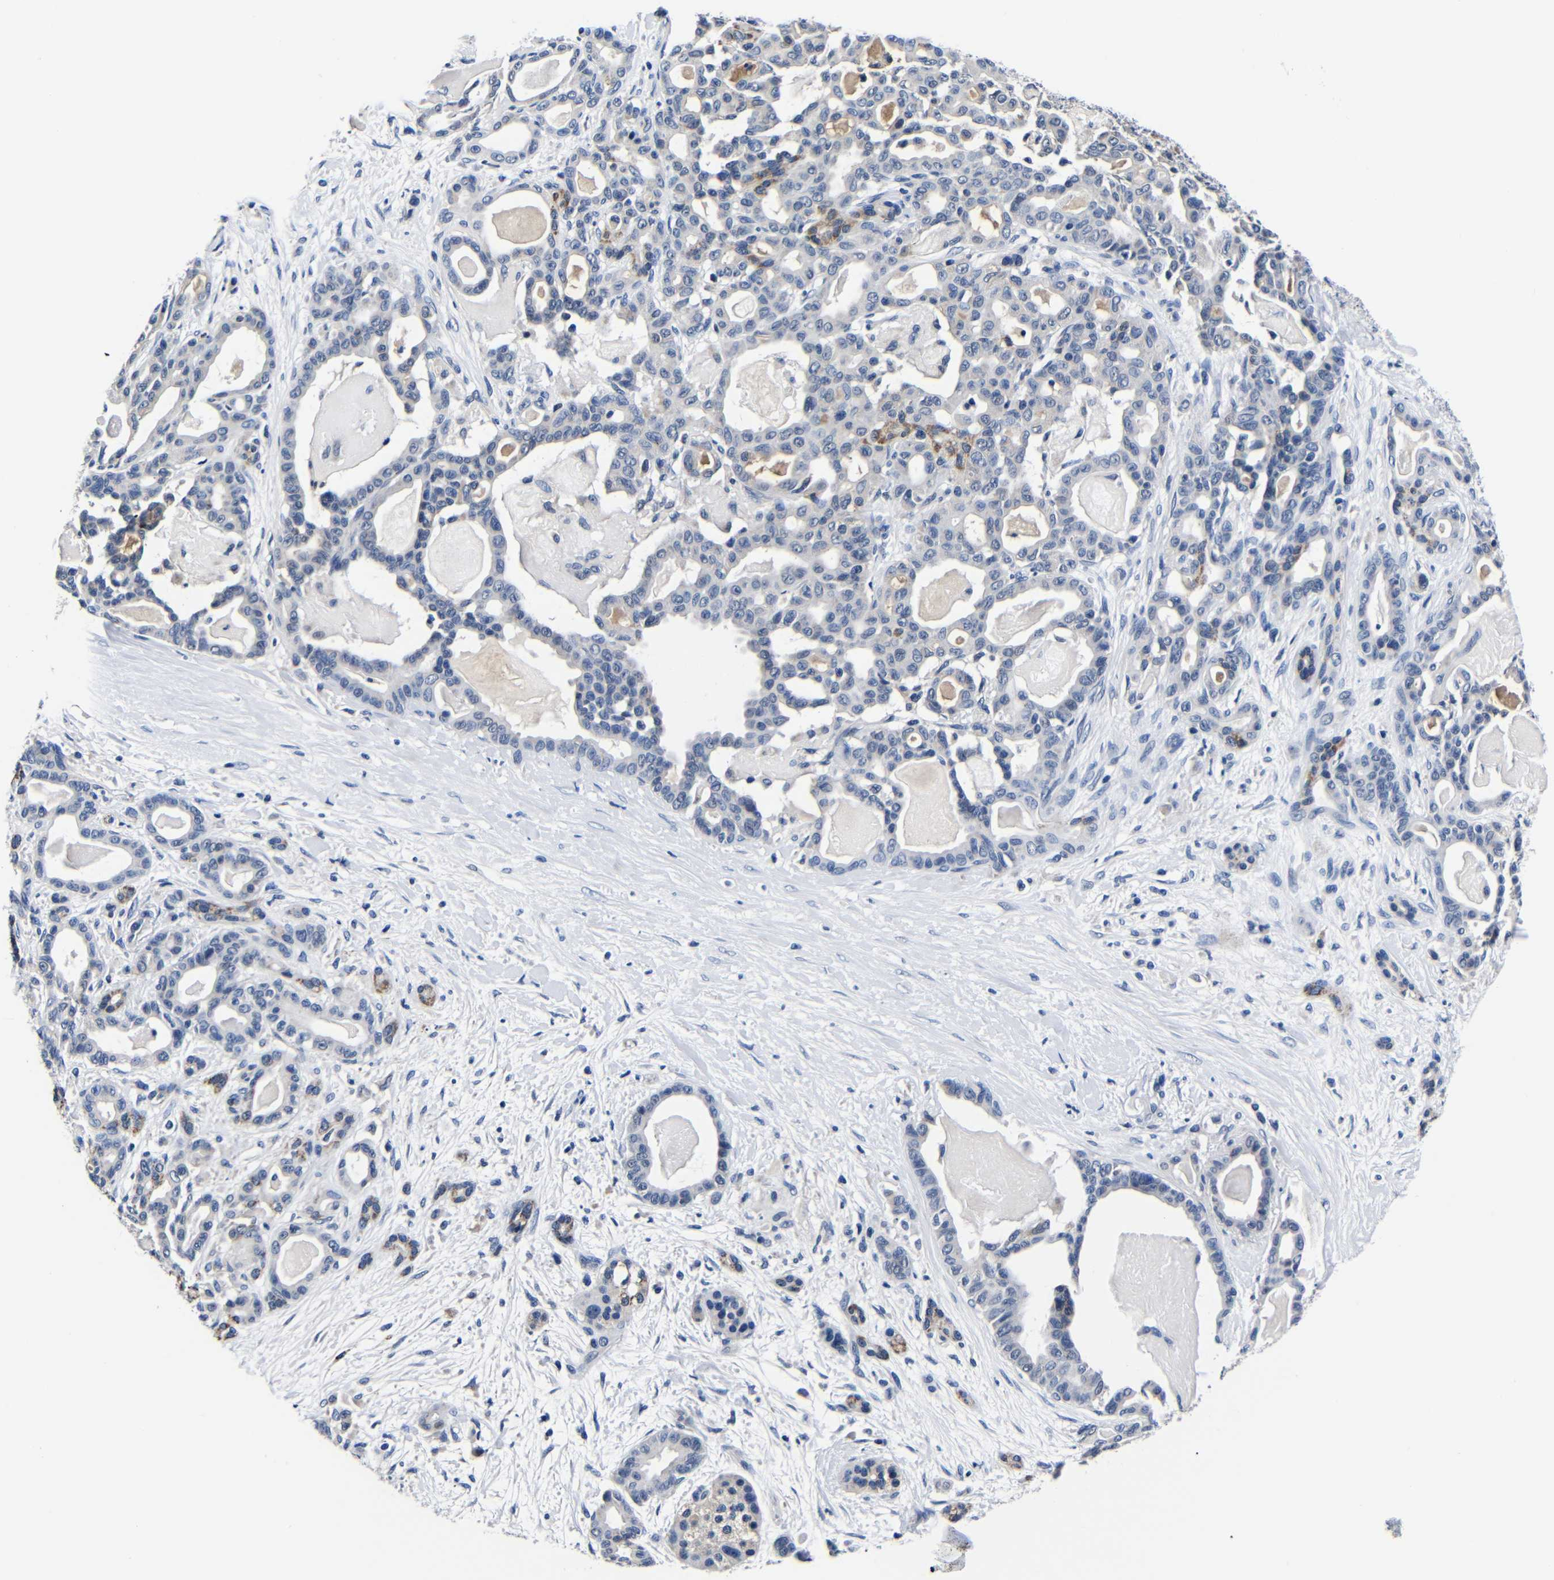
{"staining": {"intensity": "weak", "quantity": "<25%", "location": "cytoplasmic/membranous"}, "tissue": "pancreatic cancer", "cell_type": "Tumor cells", "image_type": "cancer", "snomed": [{"axis": "morphology", "description": "Adenocarcinoma, NOS"}, {"axis": "topography", "description": "Pancreas"}], "caption": "Tumor cells are negative for brown protein staining in adenocarcinoma (pancreatic).", "gene": "DEPP1", "patient": {"sex": "male", "age": 63}}